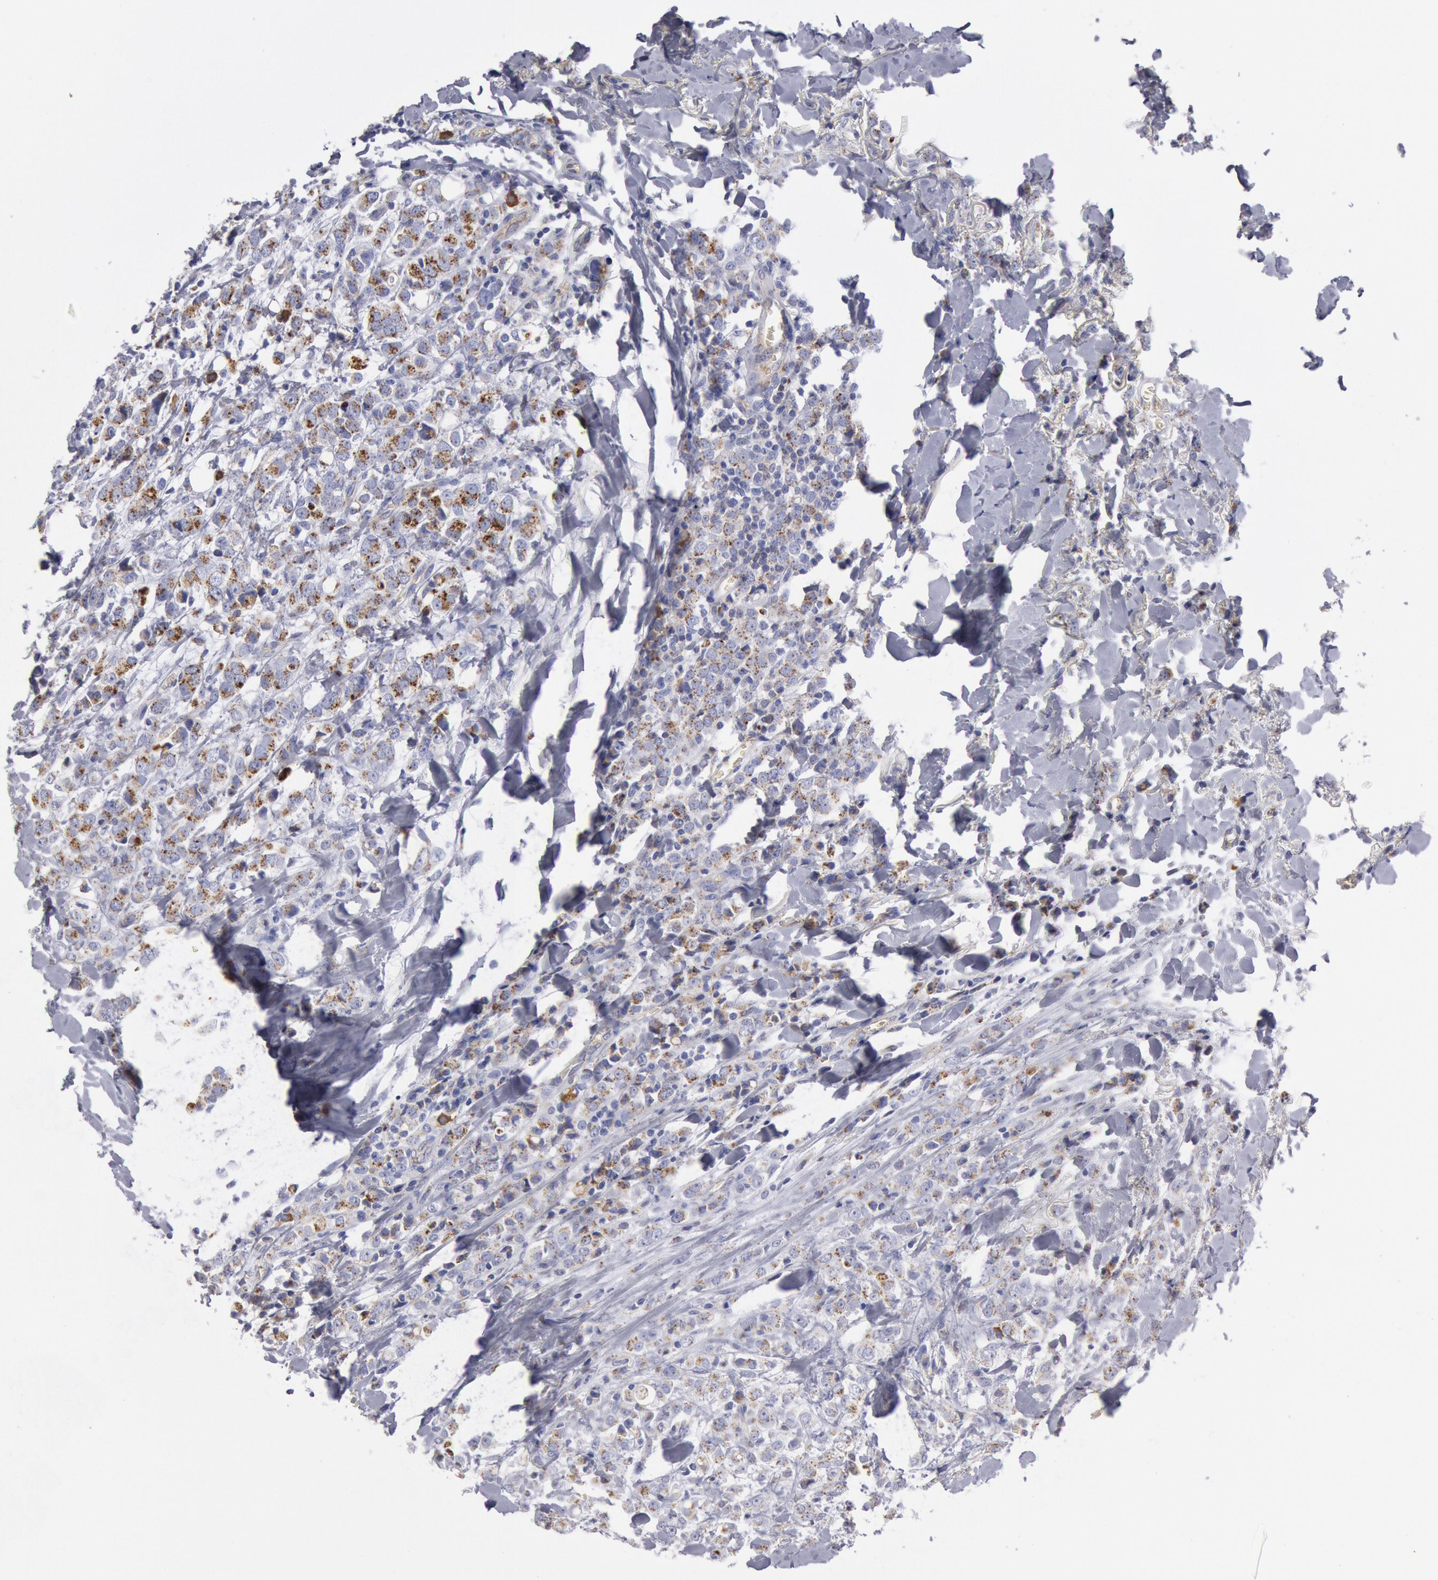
{"staining": {"intensity": "weak", "quantity": "25%-75%", "location": "cytoplasmic/membranous"}, "tissue": "breast cancer", "cell_type": "Tumor cells", "image_type": "cancer", "snomed": [{"axis": "morphology", "description": "Lobular carcinoma"}, {"axis": "topography", "description": "Breast"}], "caption": "Immunohistochemical staining of breast cancer (lobular carcinoma) demonstrates low levels of weak cytoplasmic/membranous protein expression in approximately 25%-75% of tumor cells.", "gene": "FLOT1", "patient": {"sex": "female", "age": 57}}